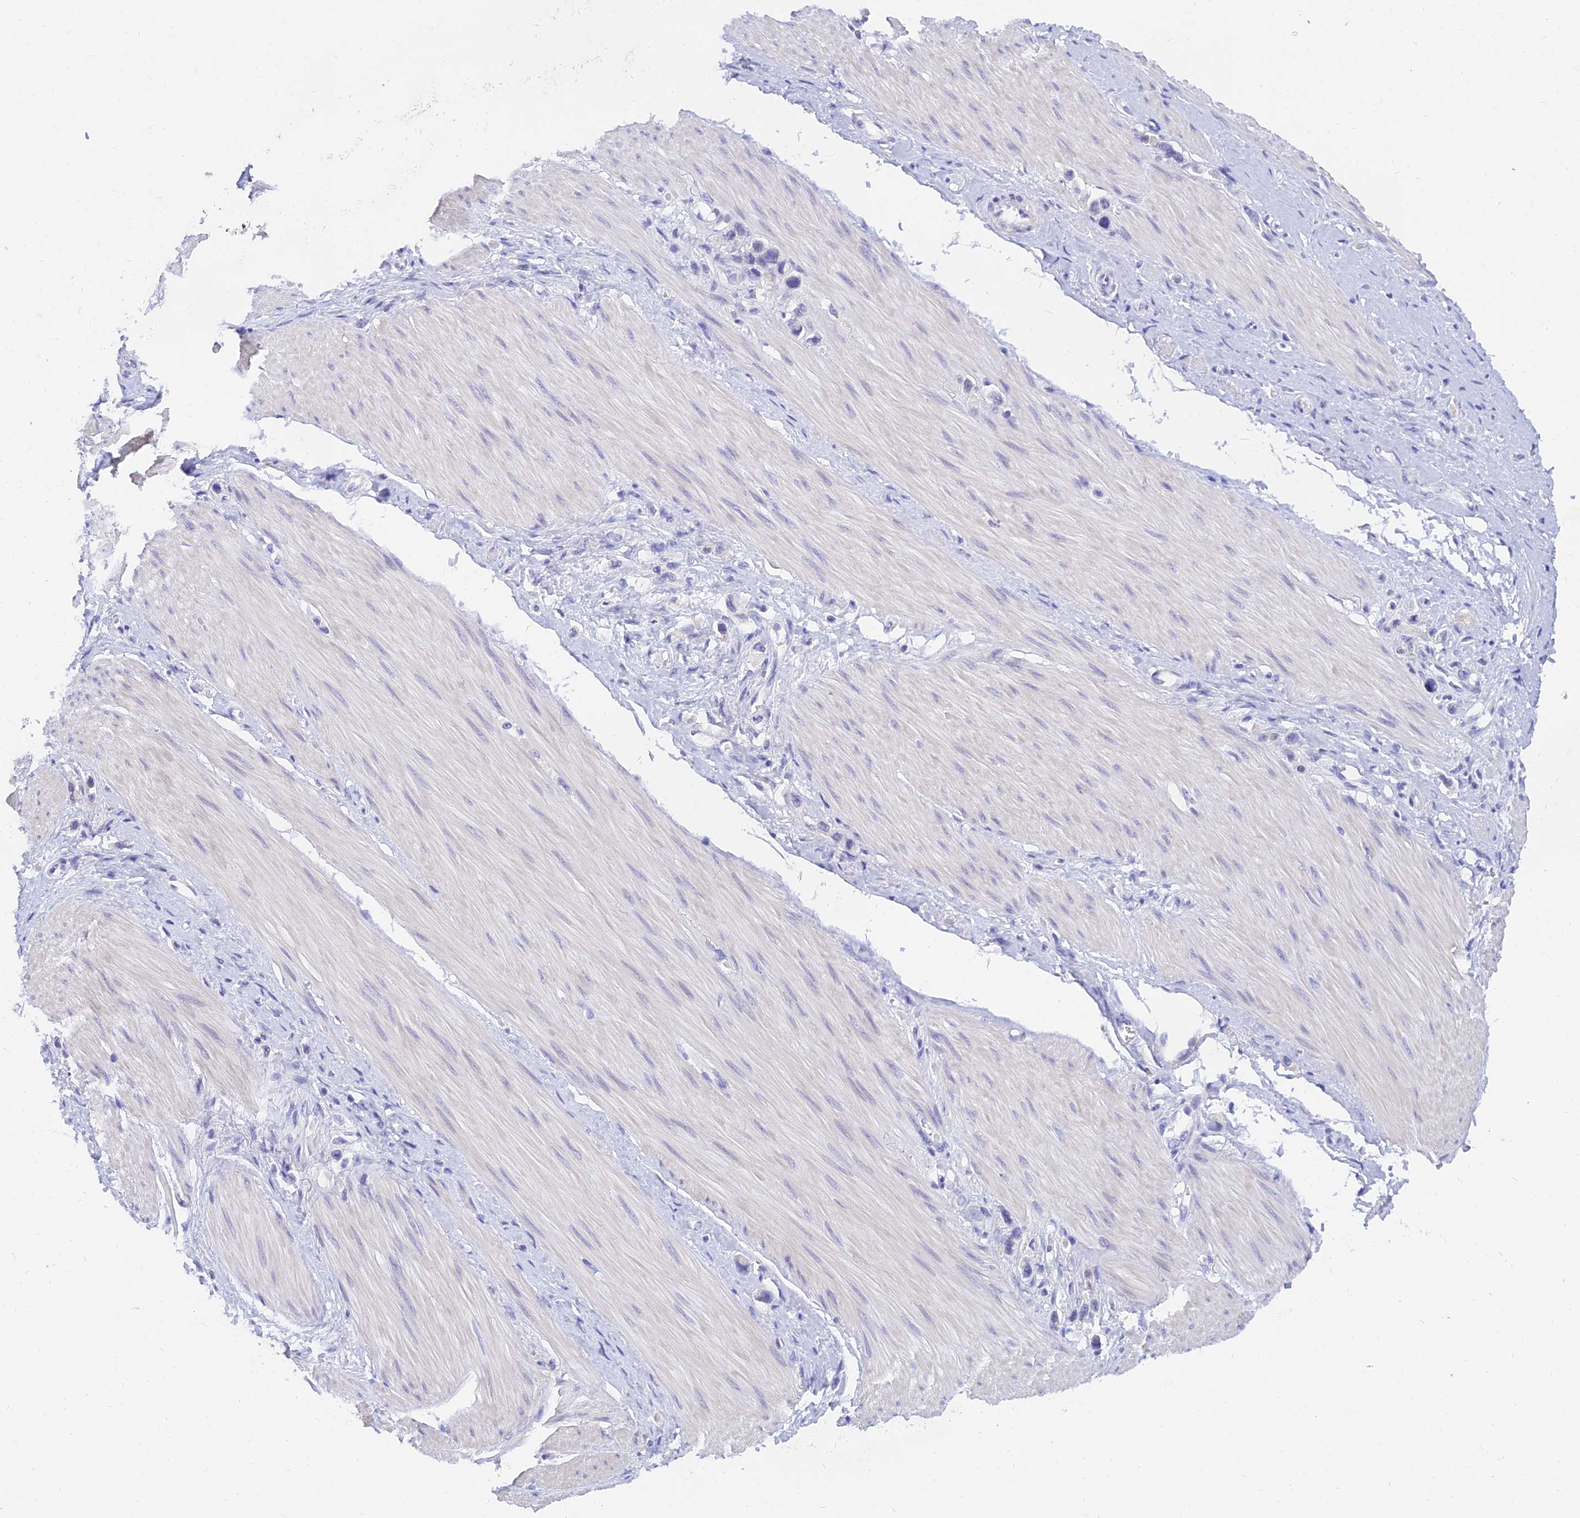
{"staining": {"intensity": "negative", "quantity": "none", "location": "none"}, "tissue": "stomach cancer", "cell_type": "Tumor cells", "image_type": "cancer", "snomed": [{"axis": "morphology", "description": "Adenocarcinoma, NOS"}, {"axis": "topography", "description": "Stomach"}], "caption": "A high-resolution histopathology image shows immunohistochemistry staining of stomach cancer, which reveals no significant staining in tumor cells.", "gene": "TMEM161B", "patient": {"sex": "female", "age": 65}}